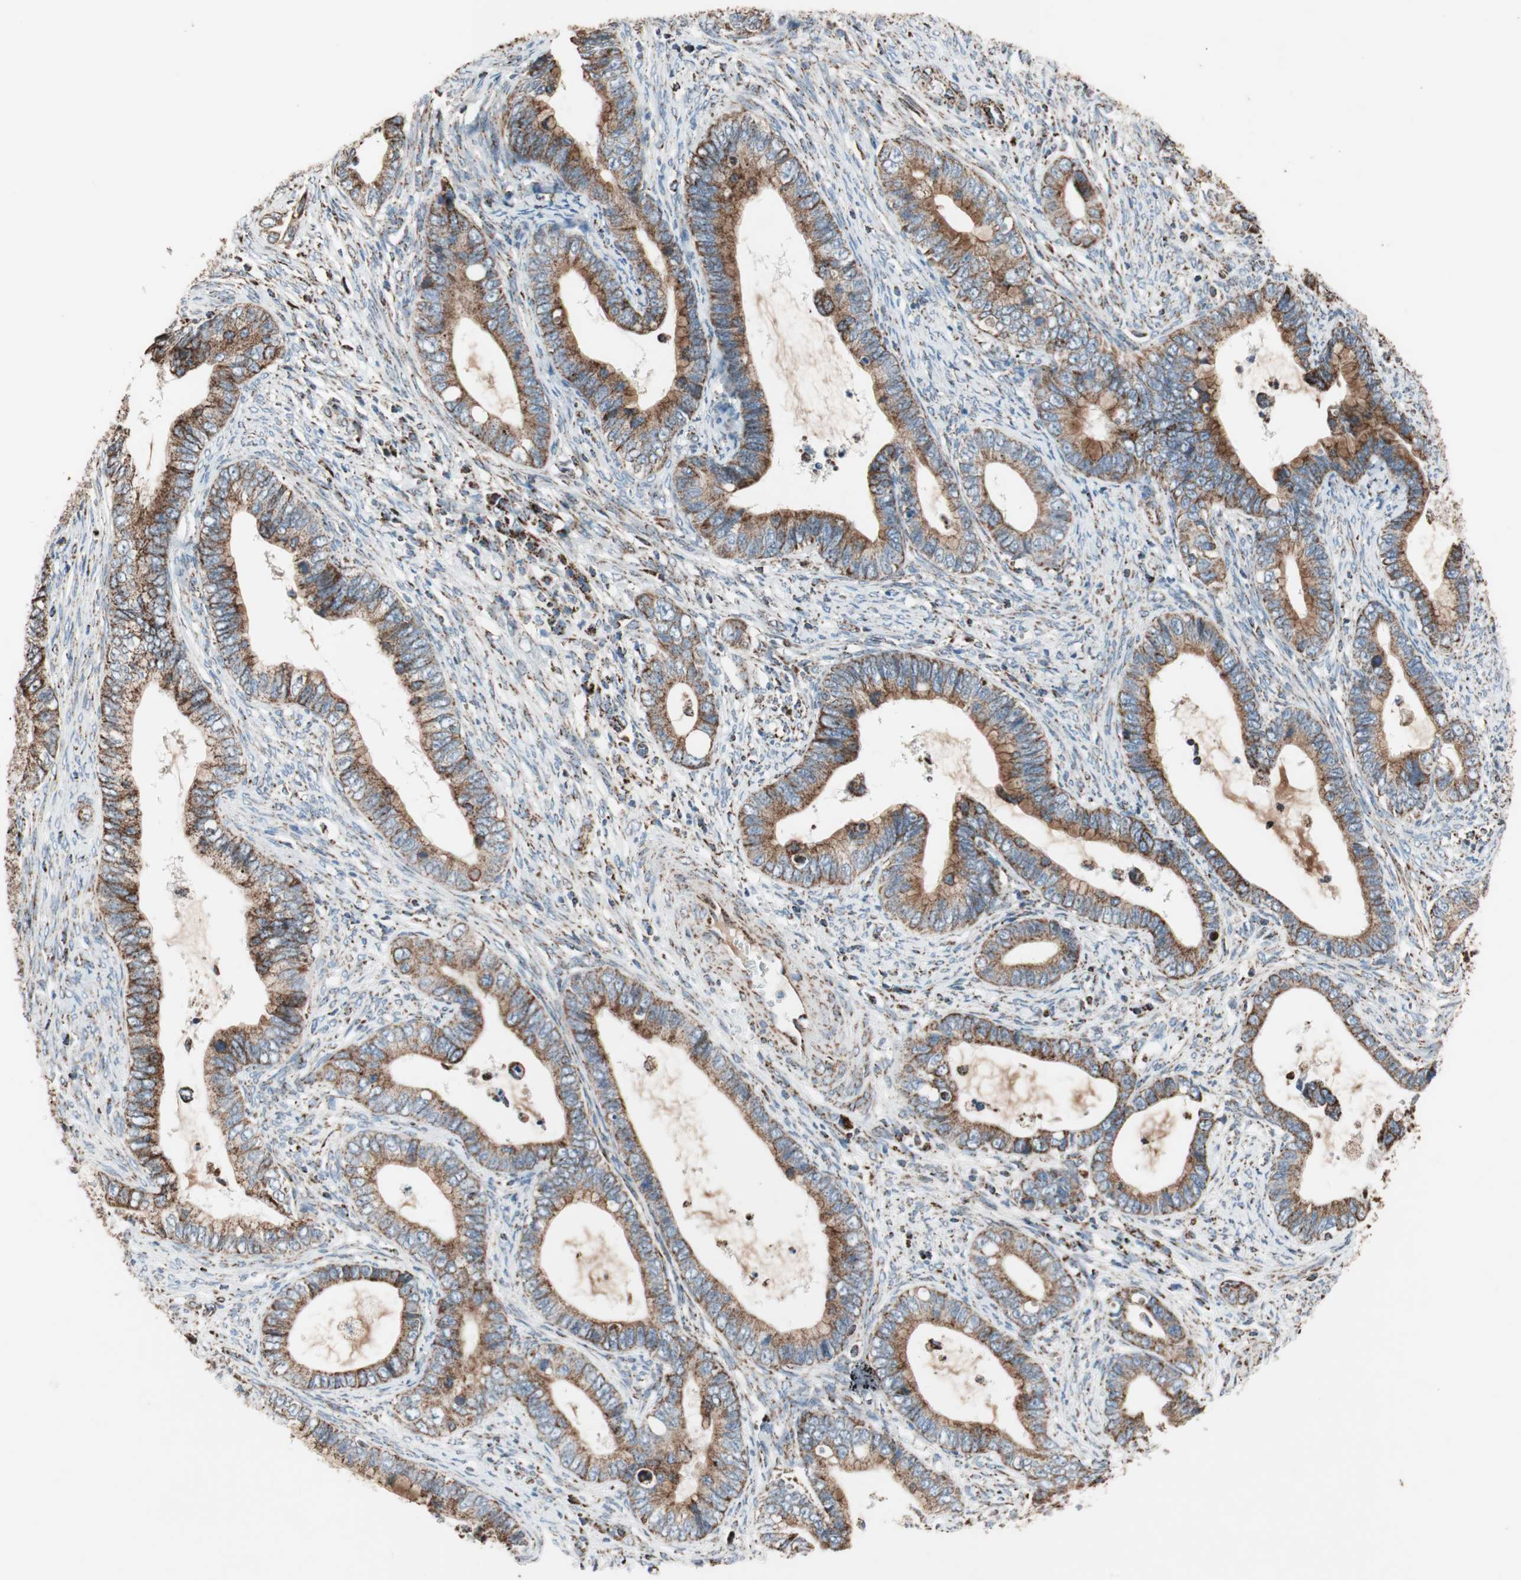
{"staining": {"intensity": "strong", "quantity": ">75%", "location": "cytoplasmic/membranous"}, "tissue": "cervical cancer", "cell_type": "Tumor cells", "image_type": "cancer", "snomed": [{"axis": "morphology", "description": "Adenocarcinoma, NOS"}, {"axis": "topography", "description": "Cervix"}], "caption": "Protein analysis of cervical cancer (adenocarcinoma) tissue demonstrates strong cytoplasmic/membranous positivity in approximately >75% of tumor cells.", "gene": "PCSK4", "patient": {"sex": "female", "age": 44}}